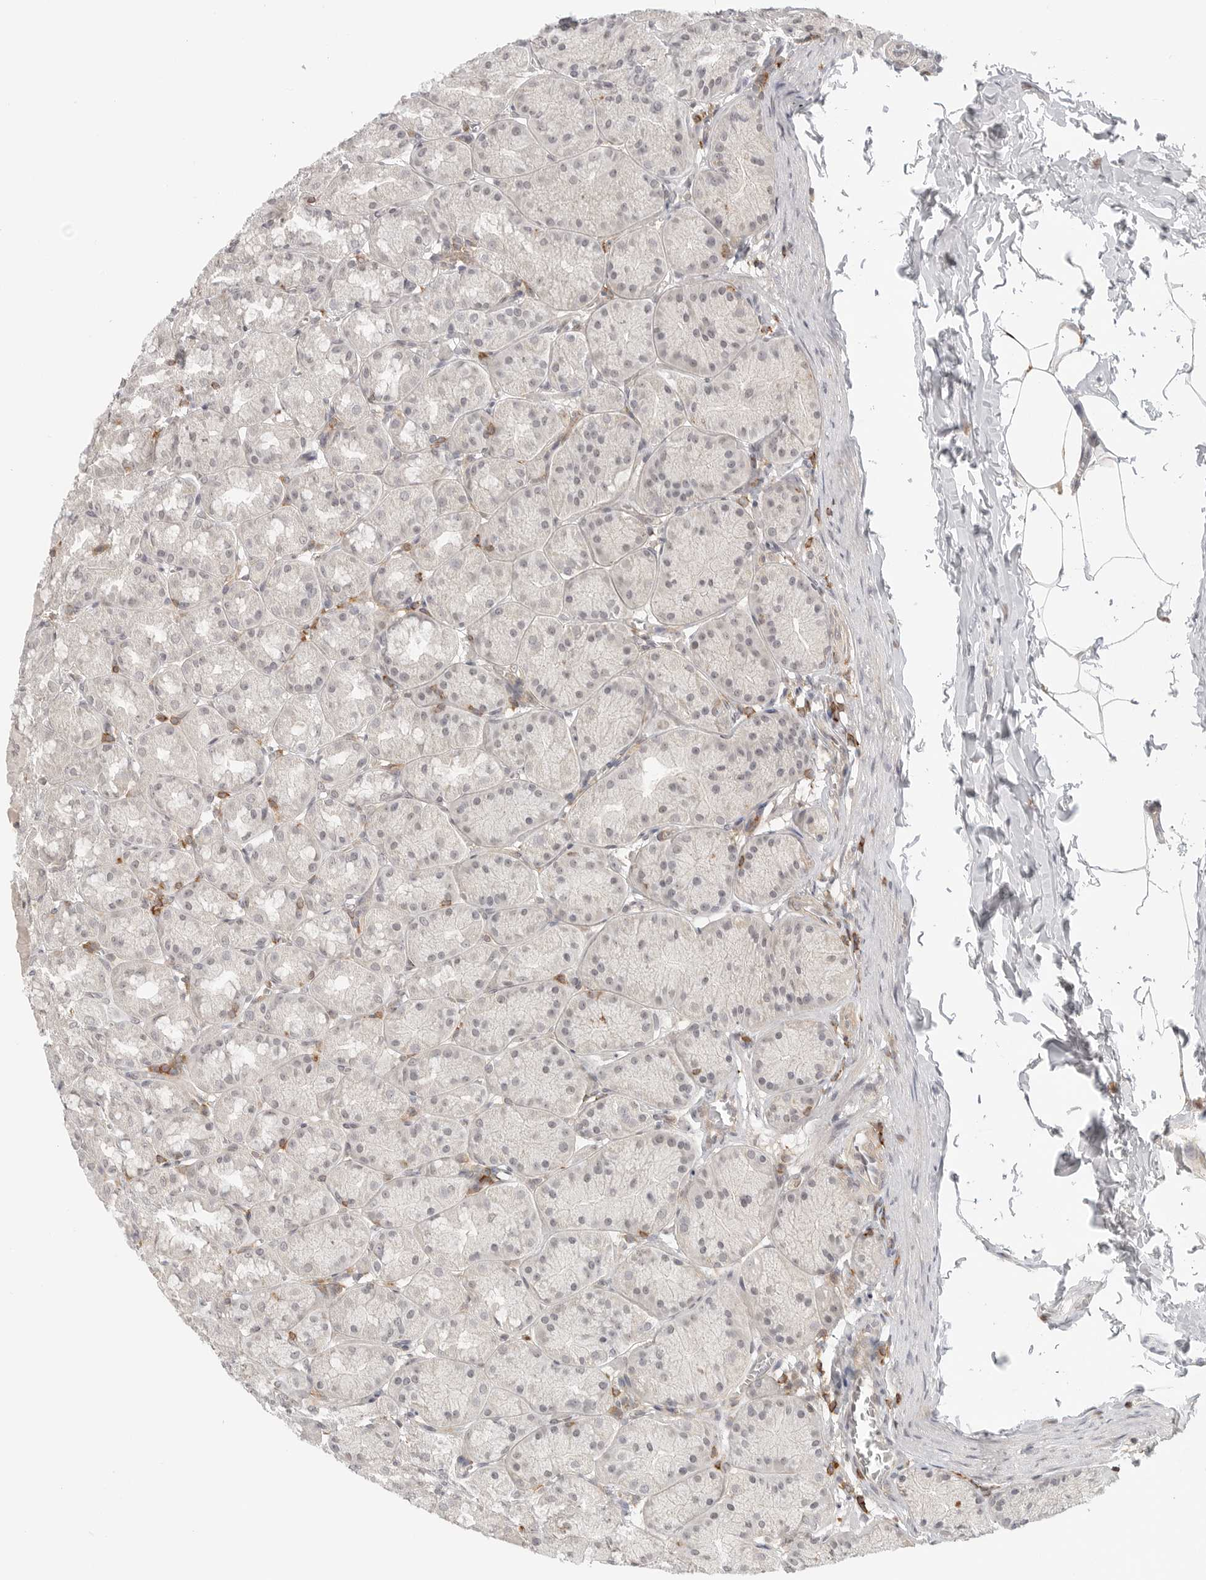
{"staining": {"intensity": "weak", "quantity": "<25%", "location": "cytoplasmic/membranous"}, "tissue": "stomach", "cell_type": "Glandular cells", "image_type": "normal", "snomed": [{"axis": "morphology", "description": "Normal tissue, NOS"}, {"axis": "topography", "description": "Stomach"}], "caption": "IHC of normal human stomach shows no positivity in glandular cells. Nuclei are stained in blue.", "gene": "SH3KBP1", "patient": {"sex": "male", "age": 42}}